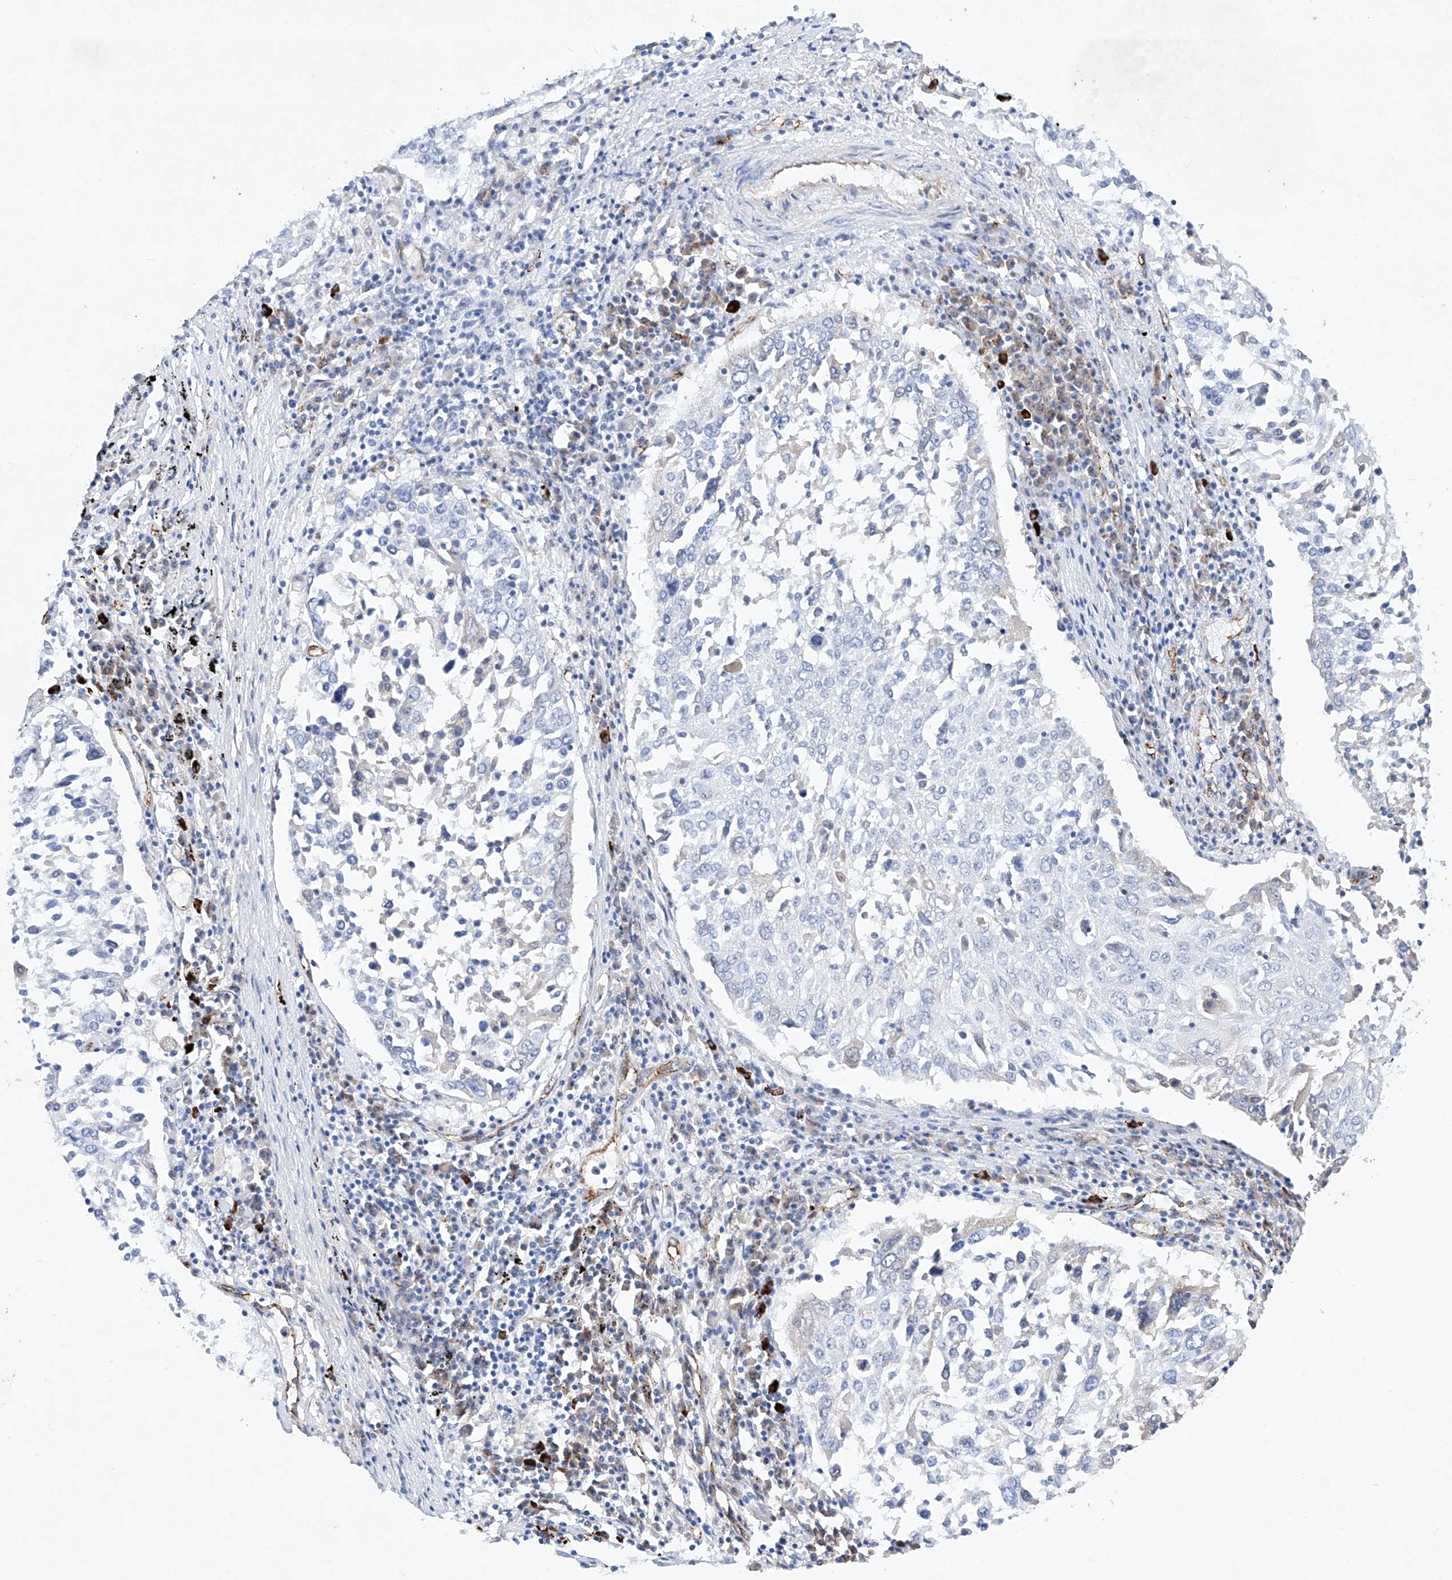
{"staining": {"intensity": "negative", "quantity": "none", "location": "none"}, "tissue": "lung cancer", "cell_type": "Tumor cells", "image_type": "cancer", "snomed": [{"axis": "morphology", "description": "Squamous cell carcinoma, NOS"}, {"axis": "topography", "description": "Lung"}], "caption": "An image of human lung squamous cell carcinoma is negative for staining in tumor cells. (Stains: DAB (3,3'-diaminobenzidine) immunohistochemistry (IHC) with hematoxylin counter stain, Microscopy: brightfield microscopy at high magnification).", "gene": "ETV7", "patient": {"sex": "male", "age": 65}}